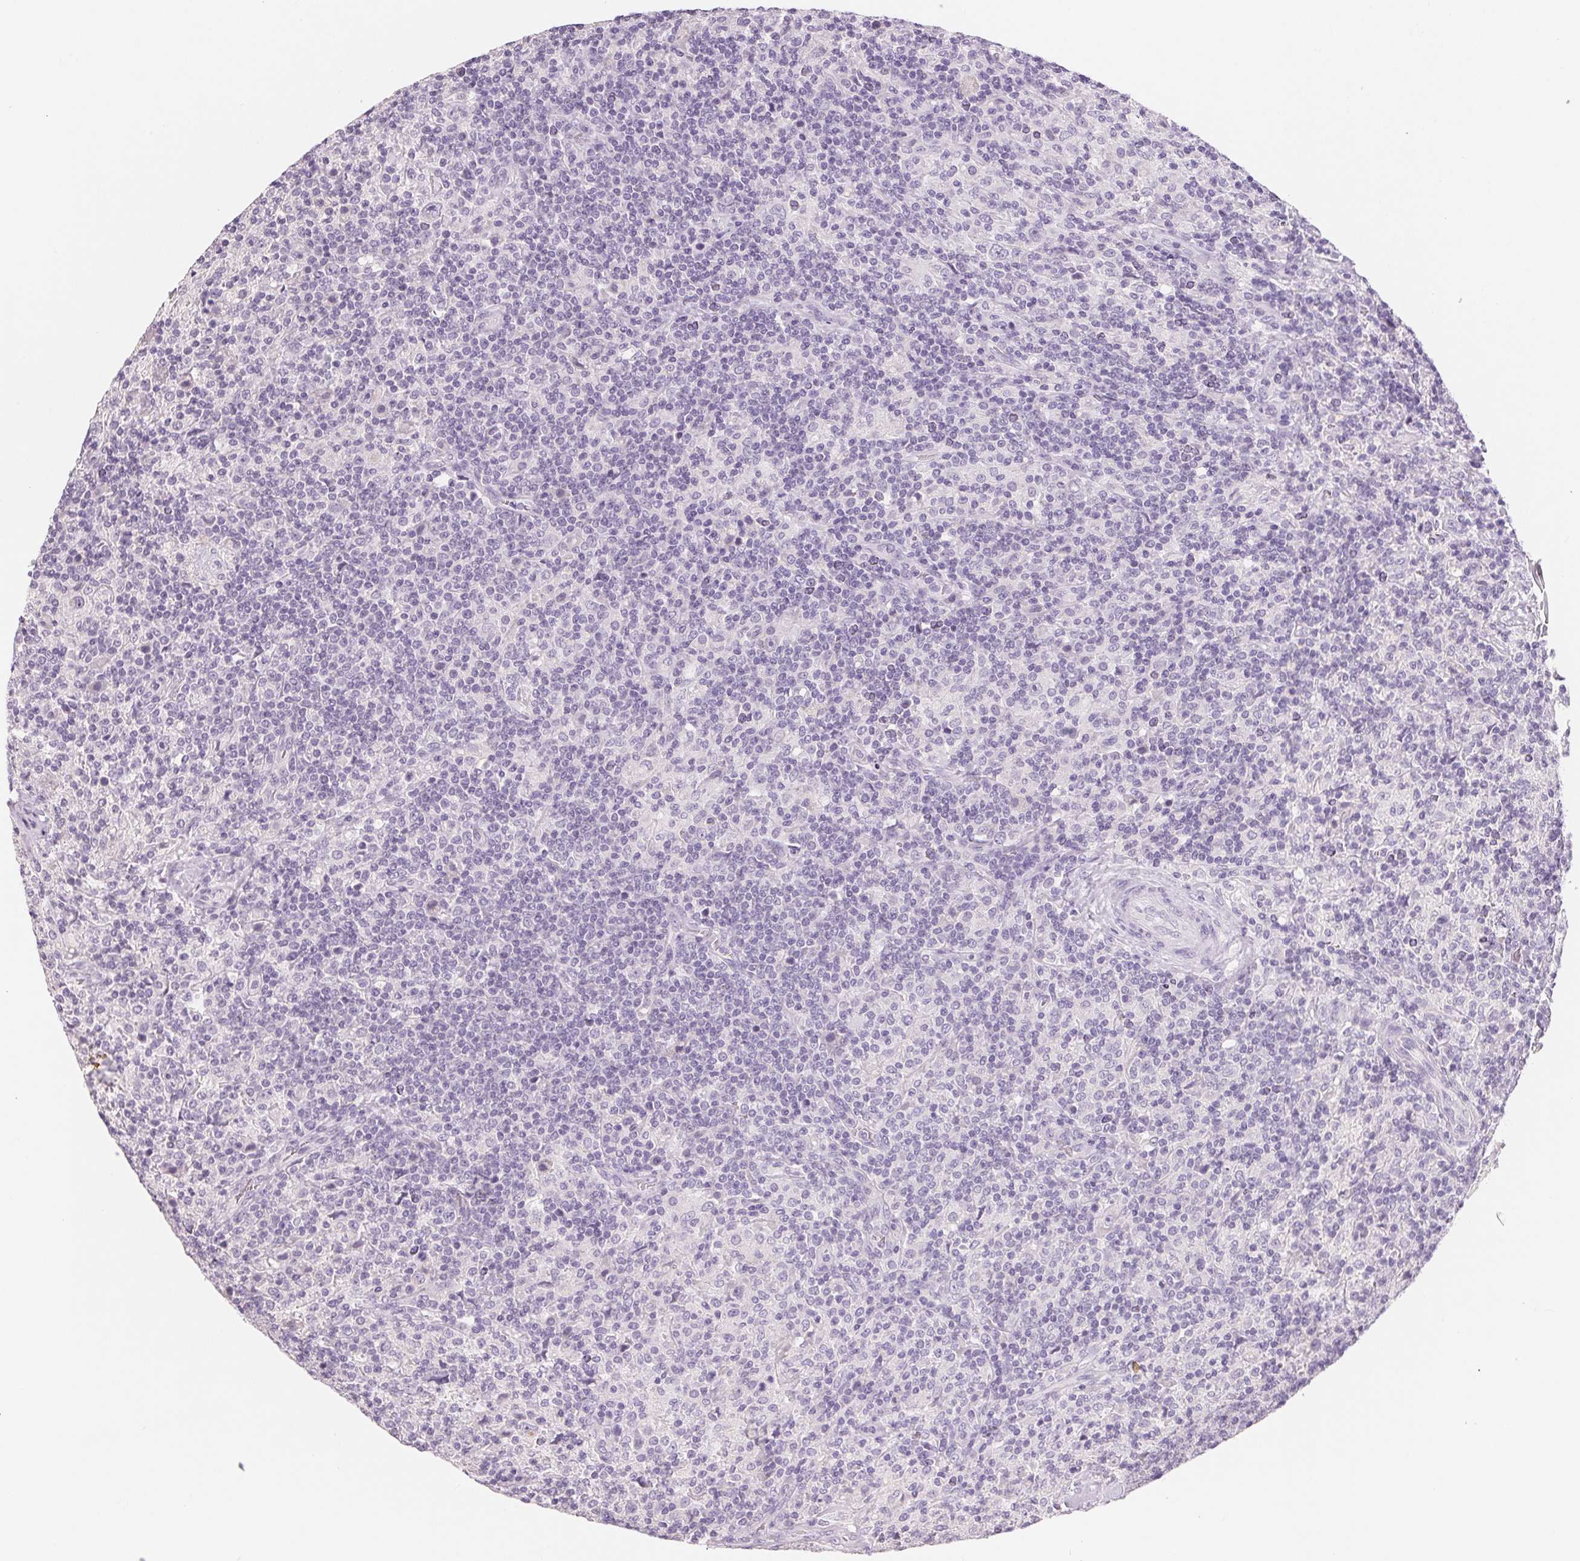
{"staining": {"intensity": "negative", "quantity": "none", "location": "none"}, "tissue": "lymphoma", "cell_type": "Tumor cells", "image_type": "cancer", "snomed": [{"axis": "morphology", "description": "Hodgkin's disease, NOS"}, {"axis": "topography", "description": "Lymph node"}], "caption": "Micrograph shows no significant protein positivity in tumor cells of Hodgkin's disease.", "gene": "ACP3", "patient": {"sex": "male", "age": 70}}